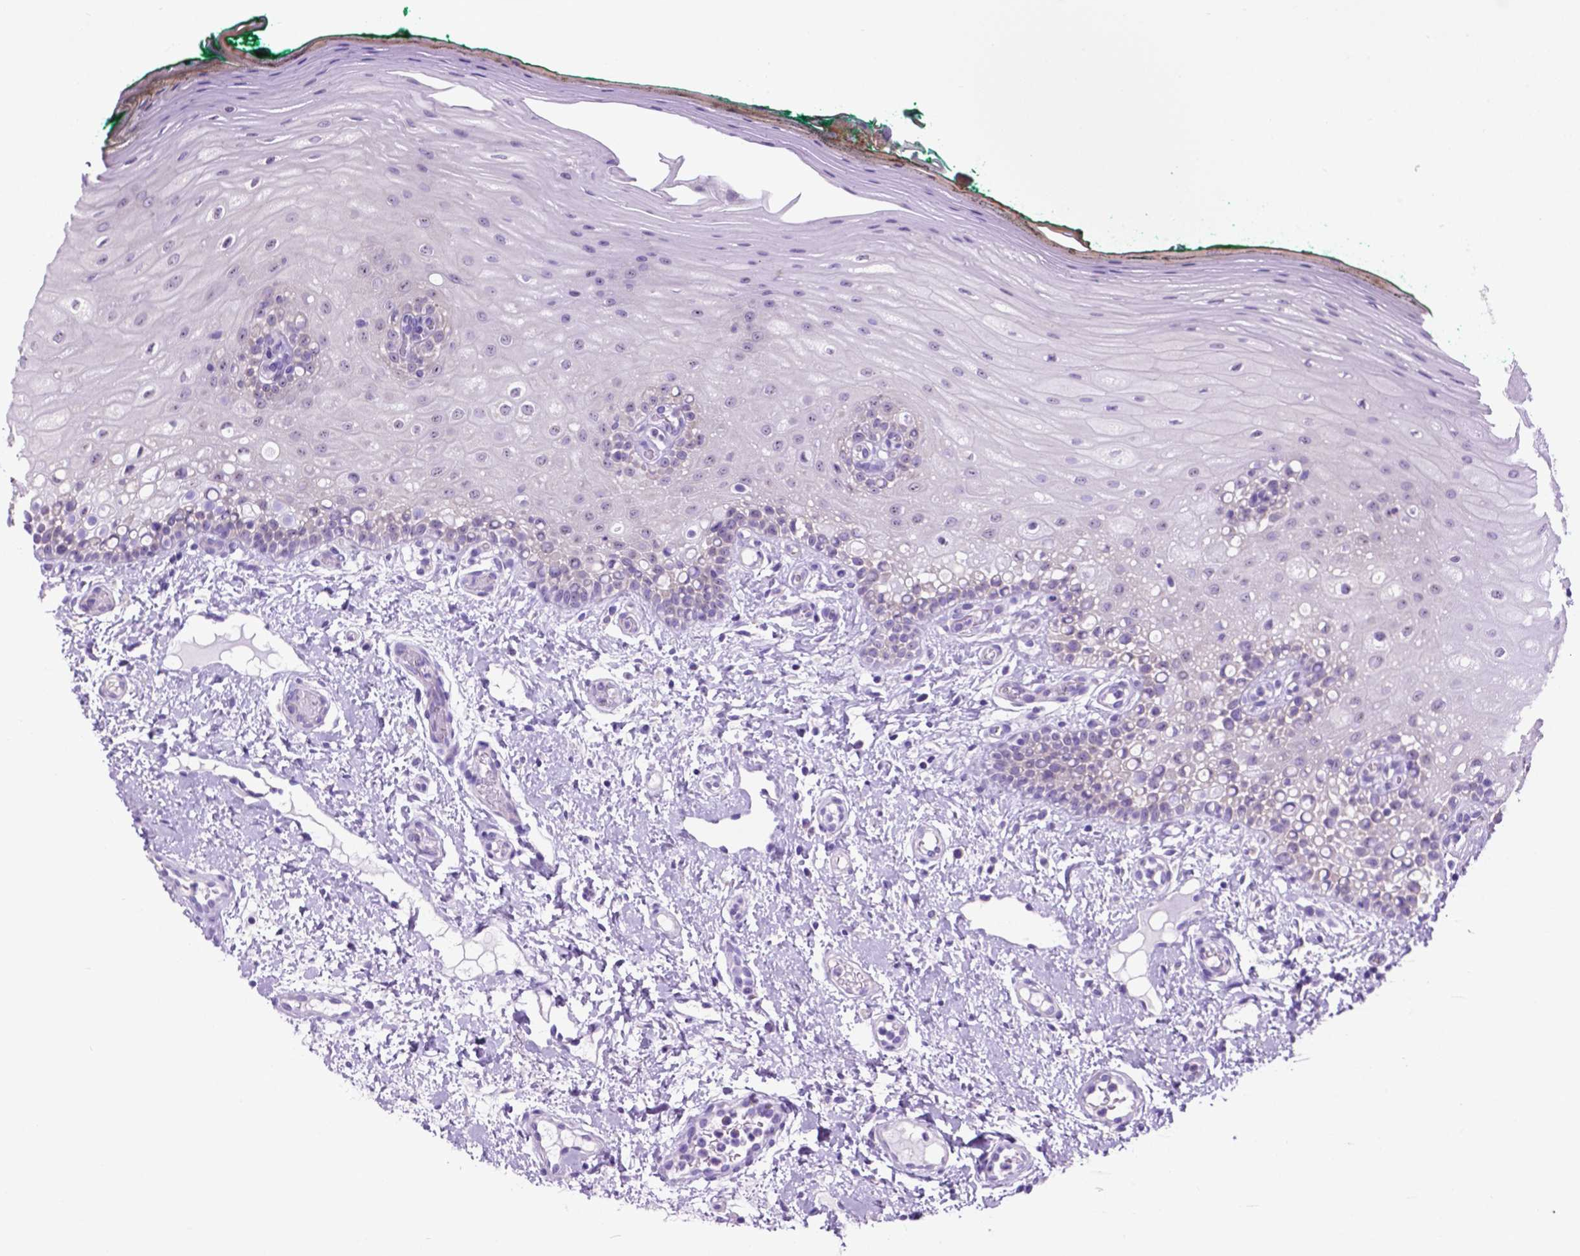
{"staining": {"intensity": "negative", "quantity": "none", "location": "none"}, "tissue": "oral mucosa", "cell_type": "Squamous epithelial cells", "image_type": "normal", "snomed": [{"axis": "morphology", "description": "Normal tissue, NOS"}, {"axis": "topography", "description": "Oral tissue"}], "caption": "DAB immunohistochemical staining of unremarkable oral mucosa displays no significant expression in squamous epithelial cells.", "gene": "SPDYA", "patient": {"sex": "female", "age": 83}}